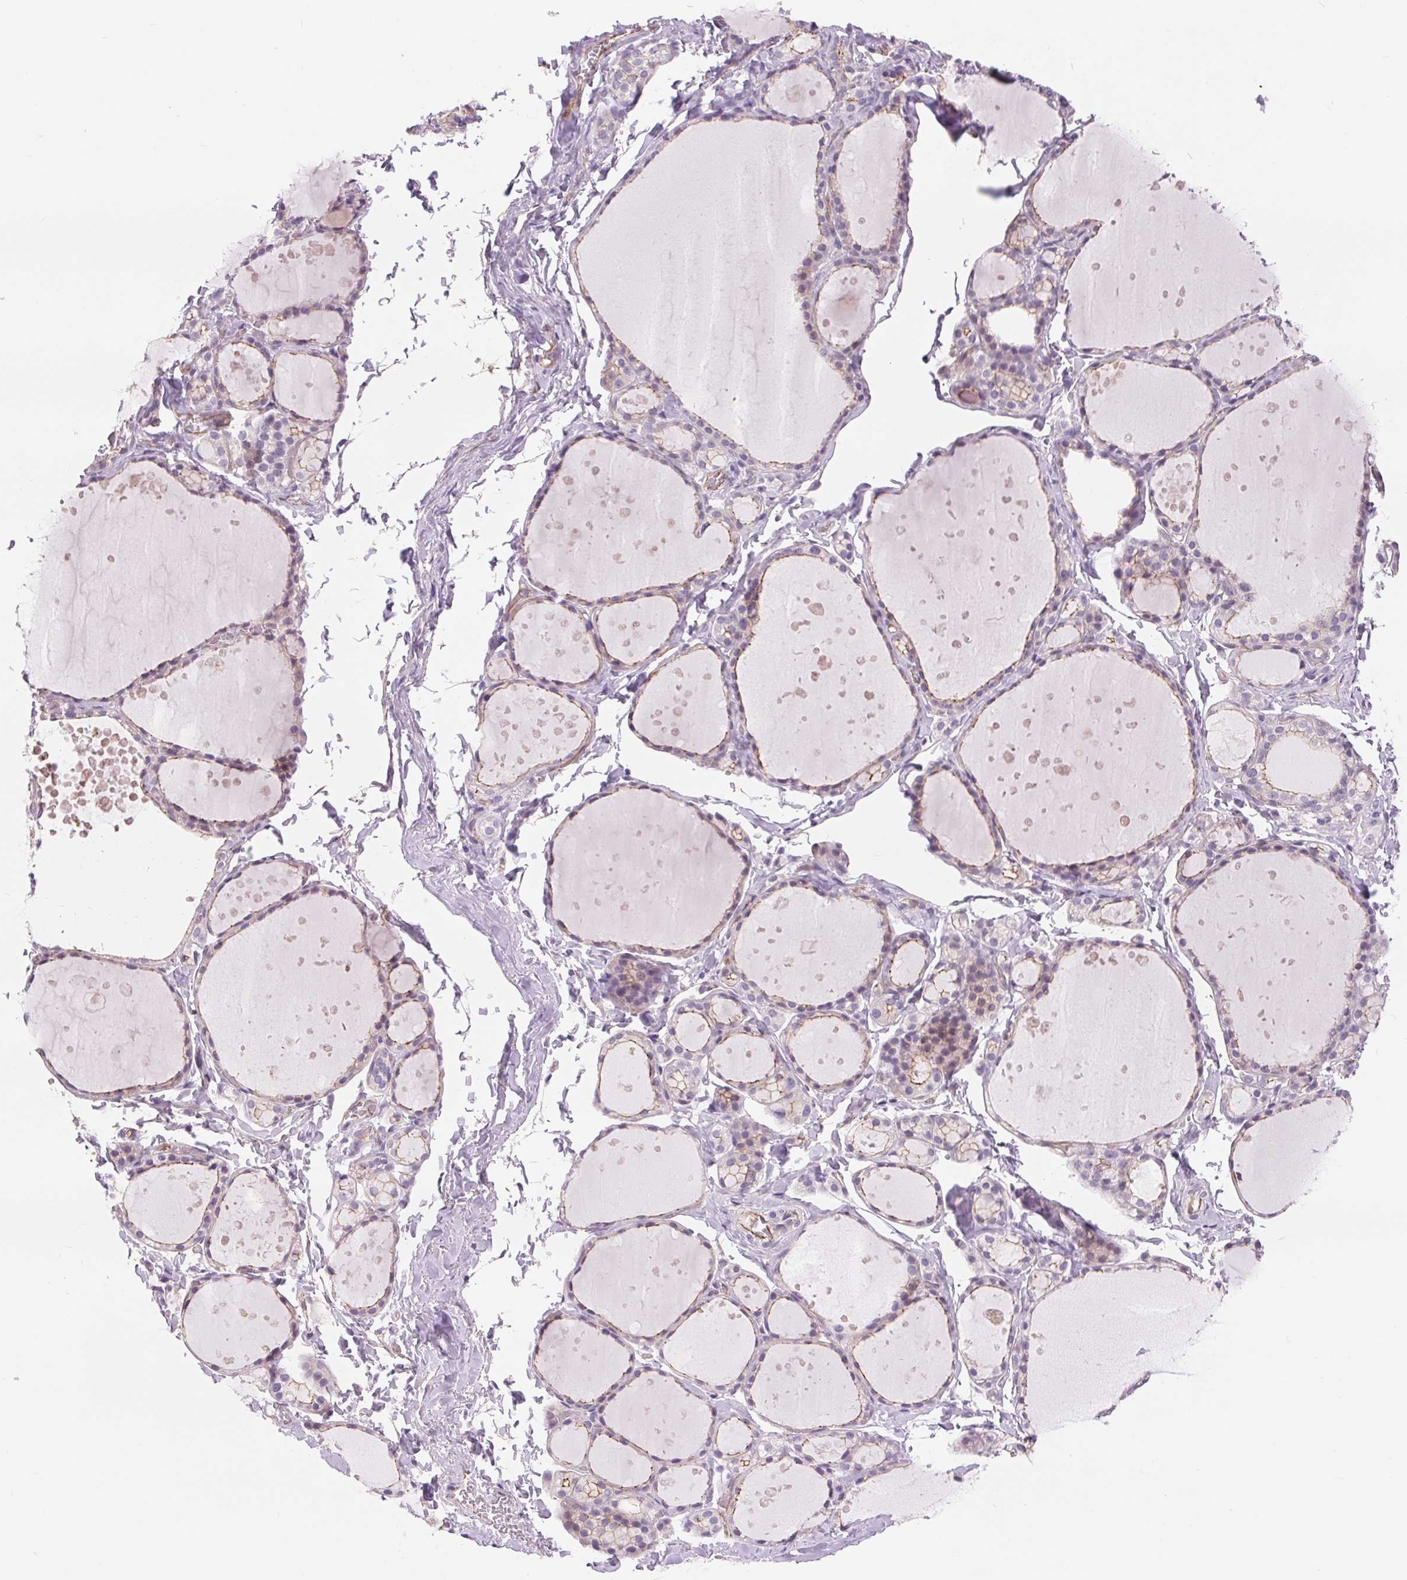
{"staining": {"intensity": "weak", "quantity": "25%-75%", "location": "cytoplasmic/membranous"}, "tissue": "thyroid gland", "cell_type": "Glandular cells", "image_type": "normal", "snomed": [{"axis": "morphology", "description": "Normal tissue, NOS"}, {"axis": "topography", "description": "Thyroid gland"}], "caption": "The image reveals a brown stain indicating the presence of a protein in the cytoplasmic/membranous of glandular cells in thyroid gland. (Brightfield microscopy of DAB IHC at high magnification).", "gene": "DIXDC1", "patient": {"sex": "male", "age": 68}}